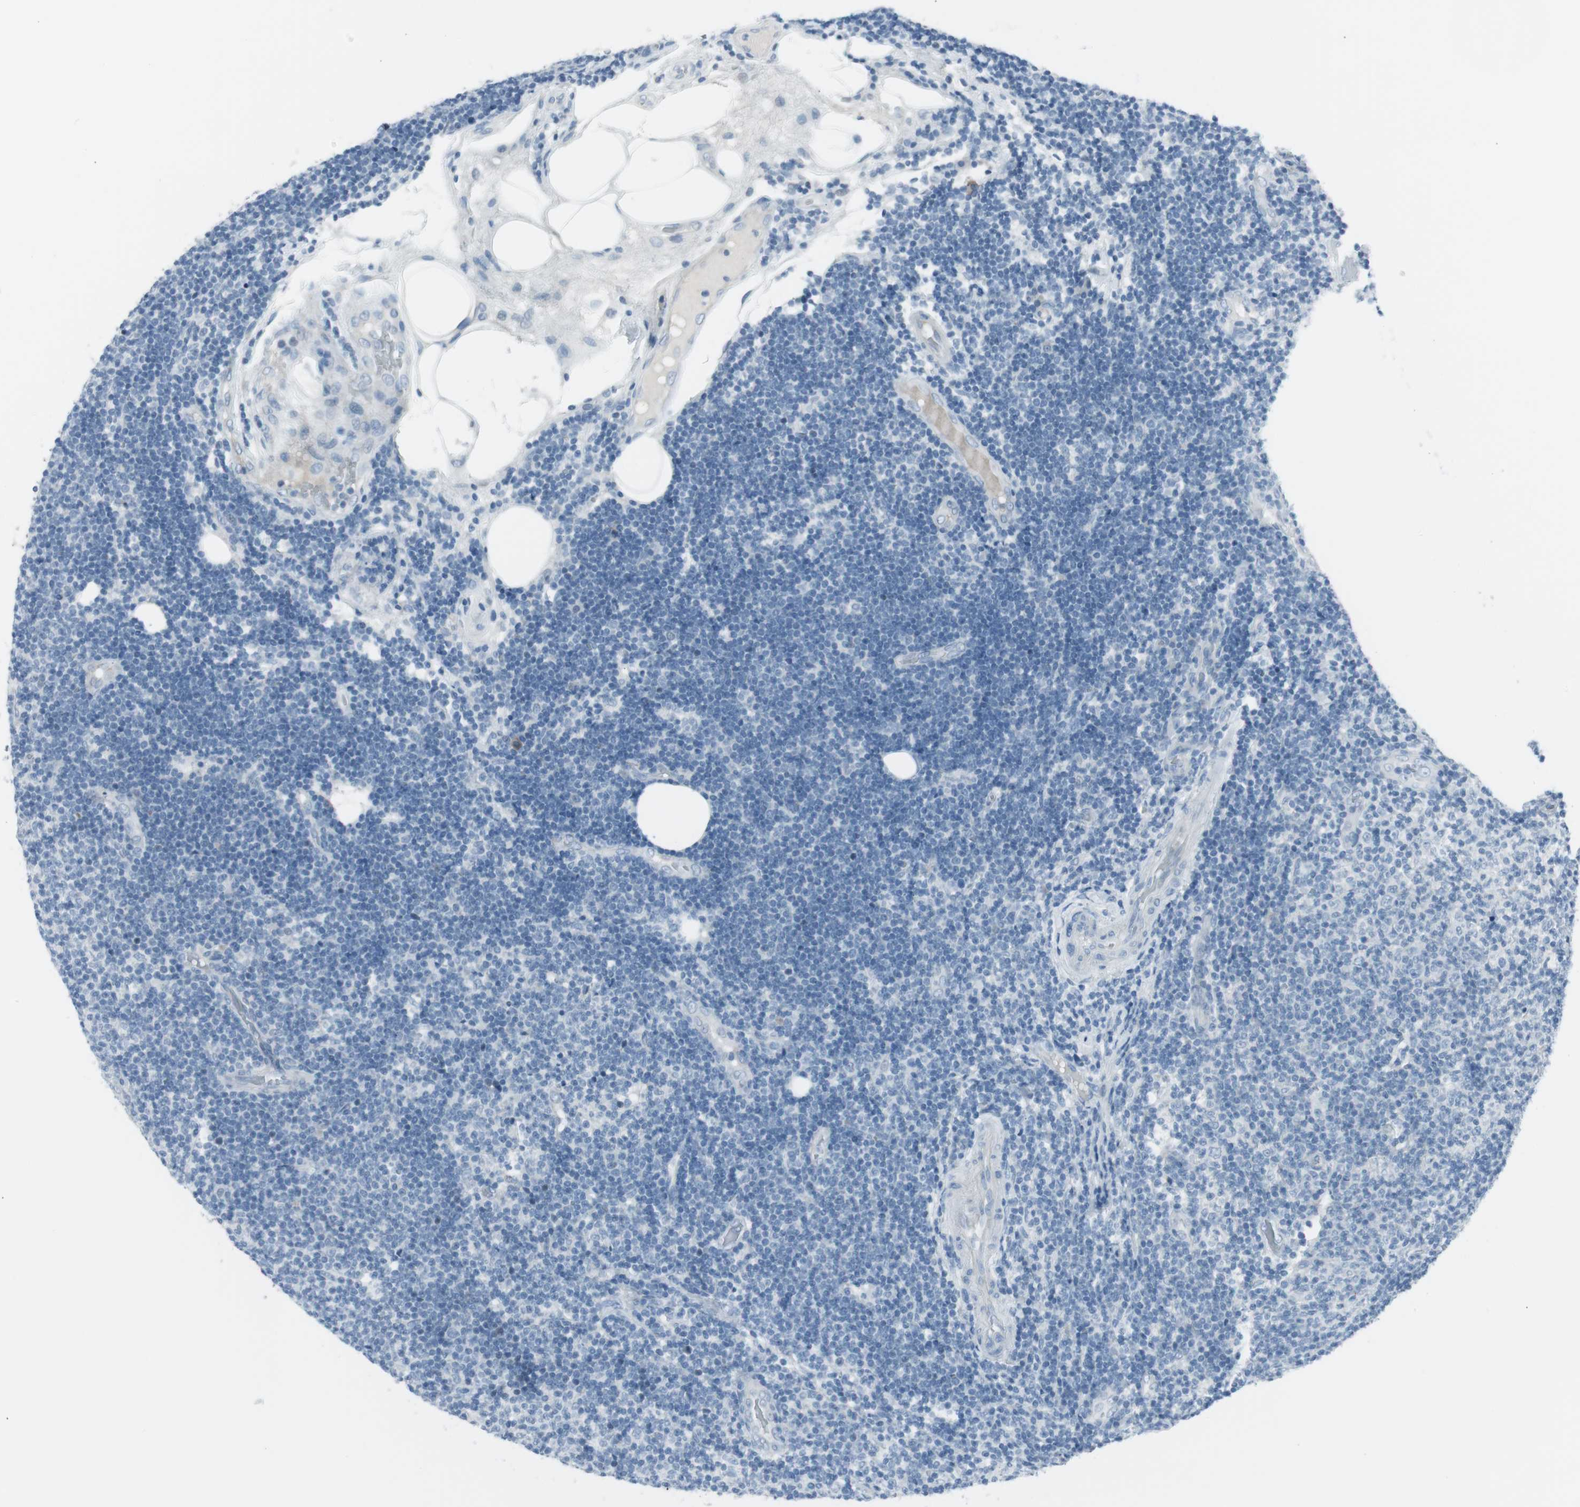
{"staining": {"intensity": "negative", "quantity": "none", "location": "none"}, "tissue": "lymphoma", "cell_type": "Tumor cells", "image_type": "cancer", "snomed": [{"axis": "morphology", "description": "Malignant lymphoma, non-Hodgkin's type, Low grade"}, {"axis": "topography", "description": "Lymph node"}], "caption": "Immunohistochemistry image of neoplastic tissue: human lymphoma stained with DAB demonstrates no significant protein positivity in tumor cells. The staining was performed using DAB (3,3'-diaminobenzidine) to visualize the protein expression in brown, while the nuclei were stained in blue with hematoxylin (Magnification: 20x).", "gene": "AGR2", "patient": {"sex": "male", "age": 83}}